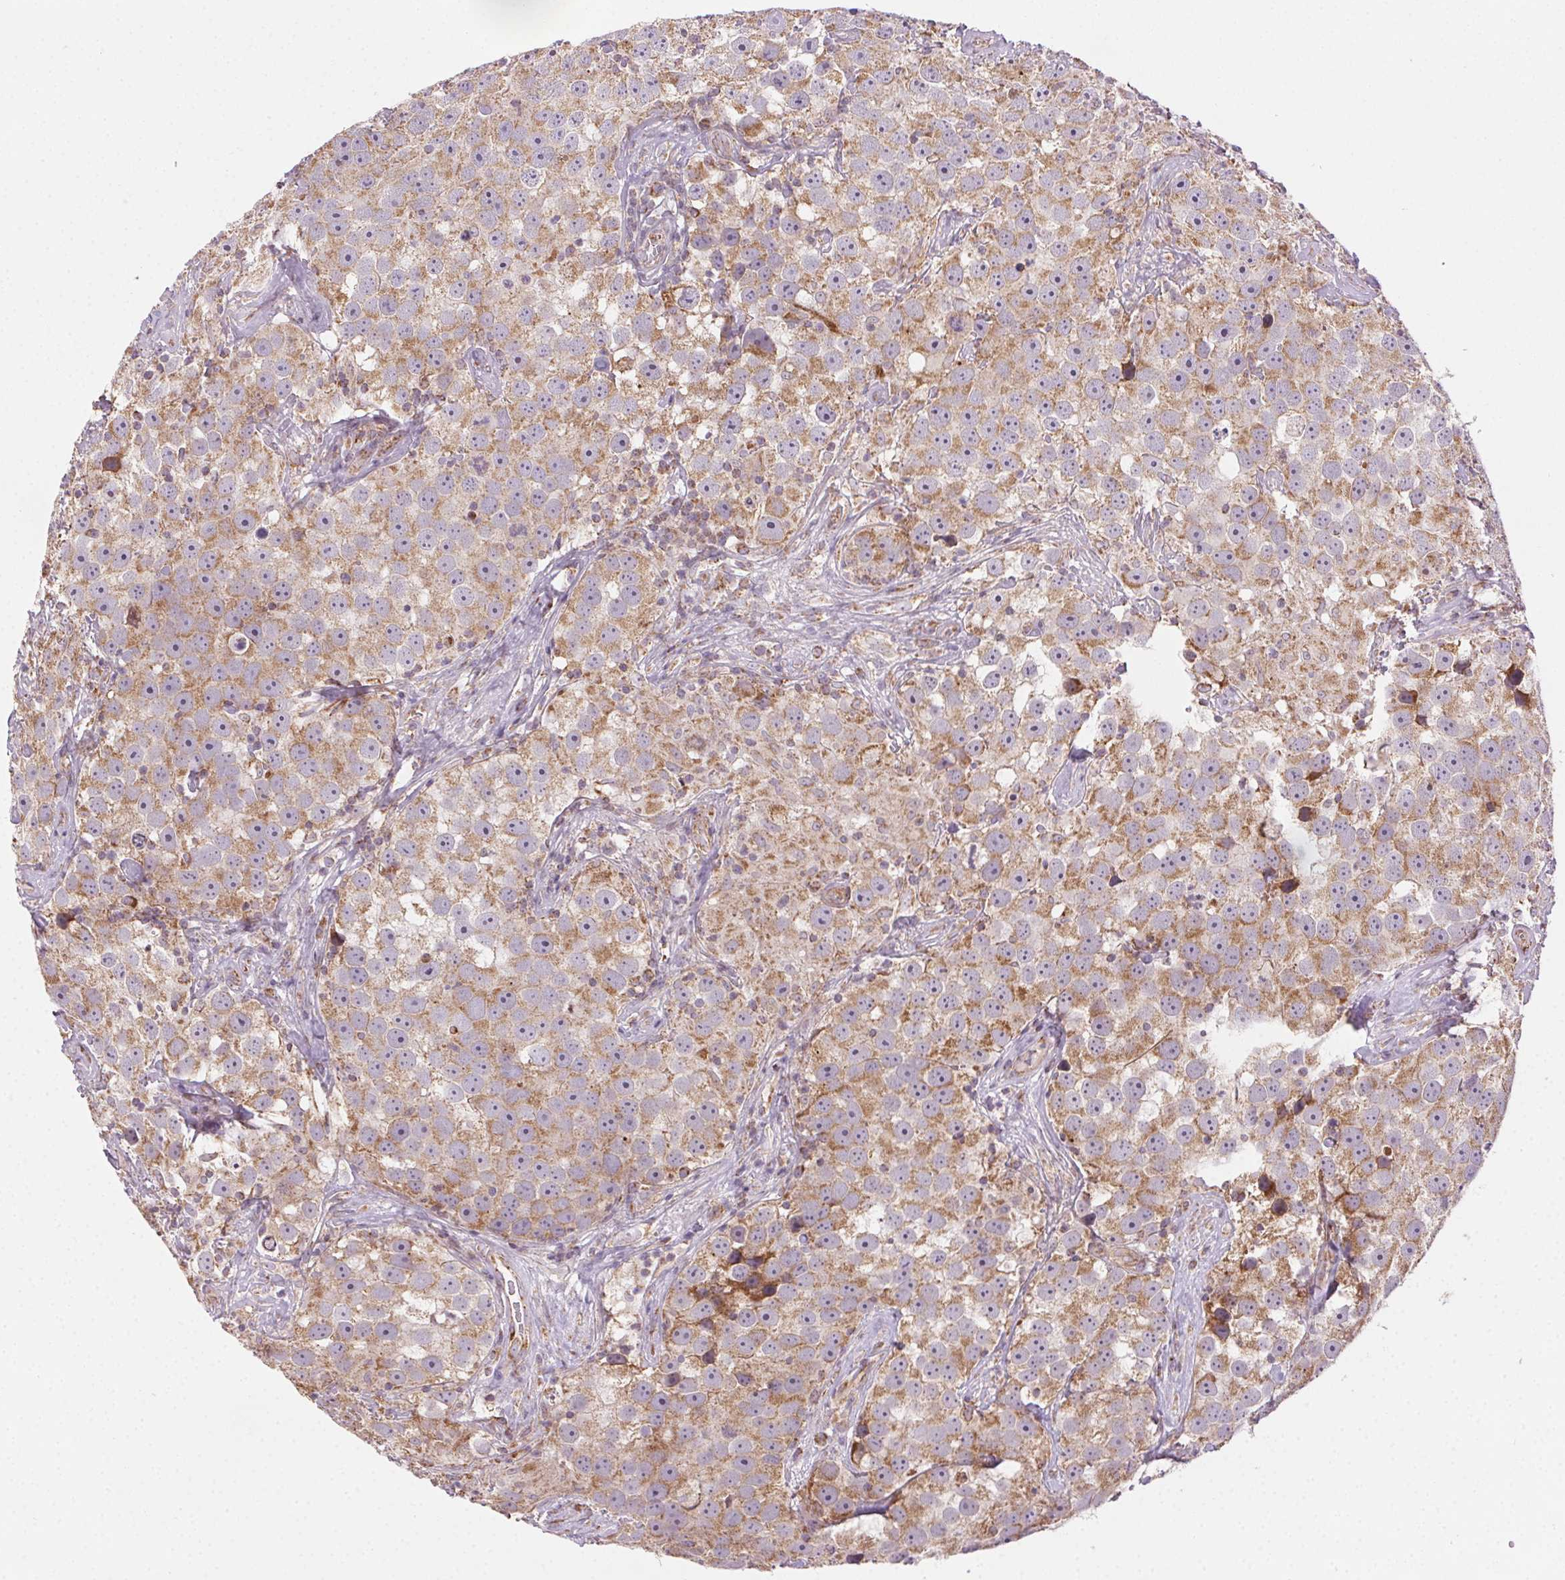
{"staining": {"intensity": "moderate", "quantity": "25%-75%", "location": "cytoplasmic/membranous"}, "tissue": "testis cancer", "cell_type": "Tumor cells", "image_type": "cancer", "snomed": [{"axis": "morphology", "description": "Seminoma, NOS"}, {"axis": "topography", "description": "Testis"}], "caption": "Testis cancer (seminoma) was stained to show a protein in brown. There is medium levels of moderate cytoplasmic/membranous expression in approximately 25%-75% of tumor cells.", "gene": "CLPB", "patient": {"sex": "male", "age": 49}}